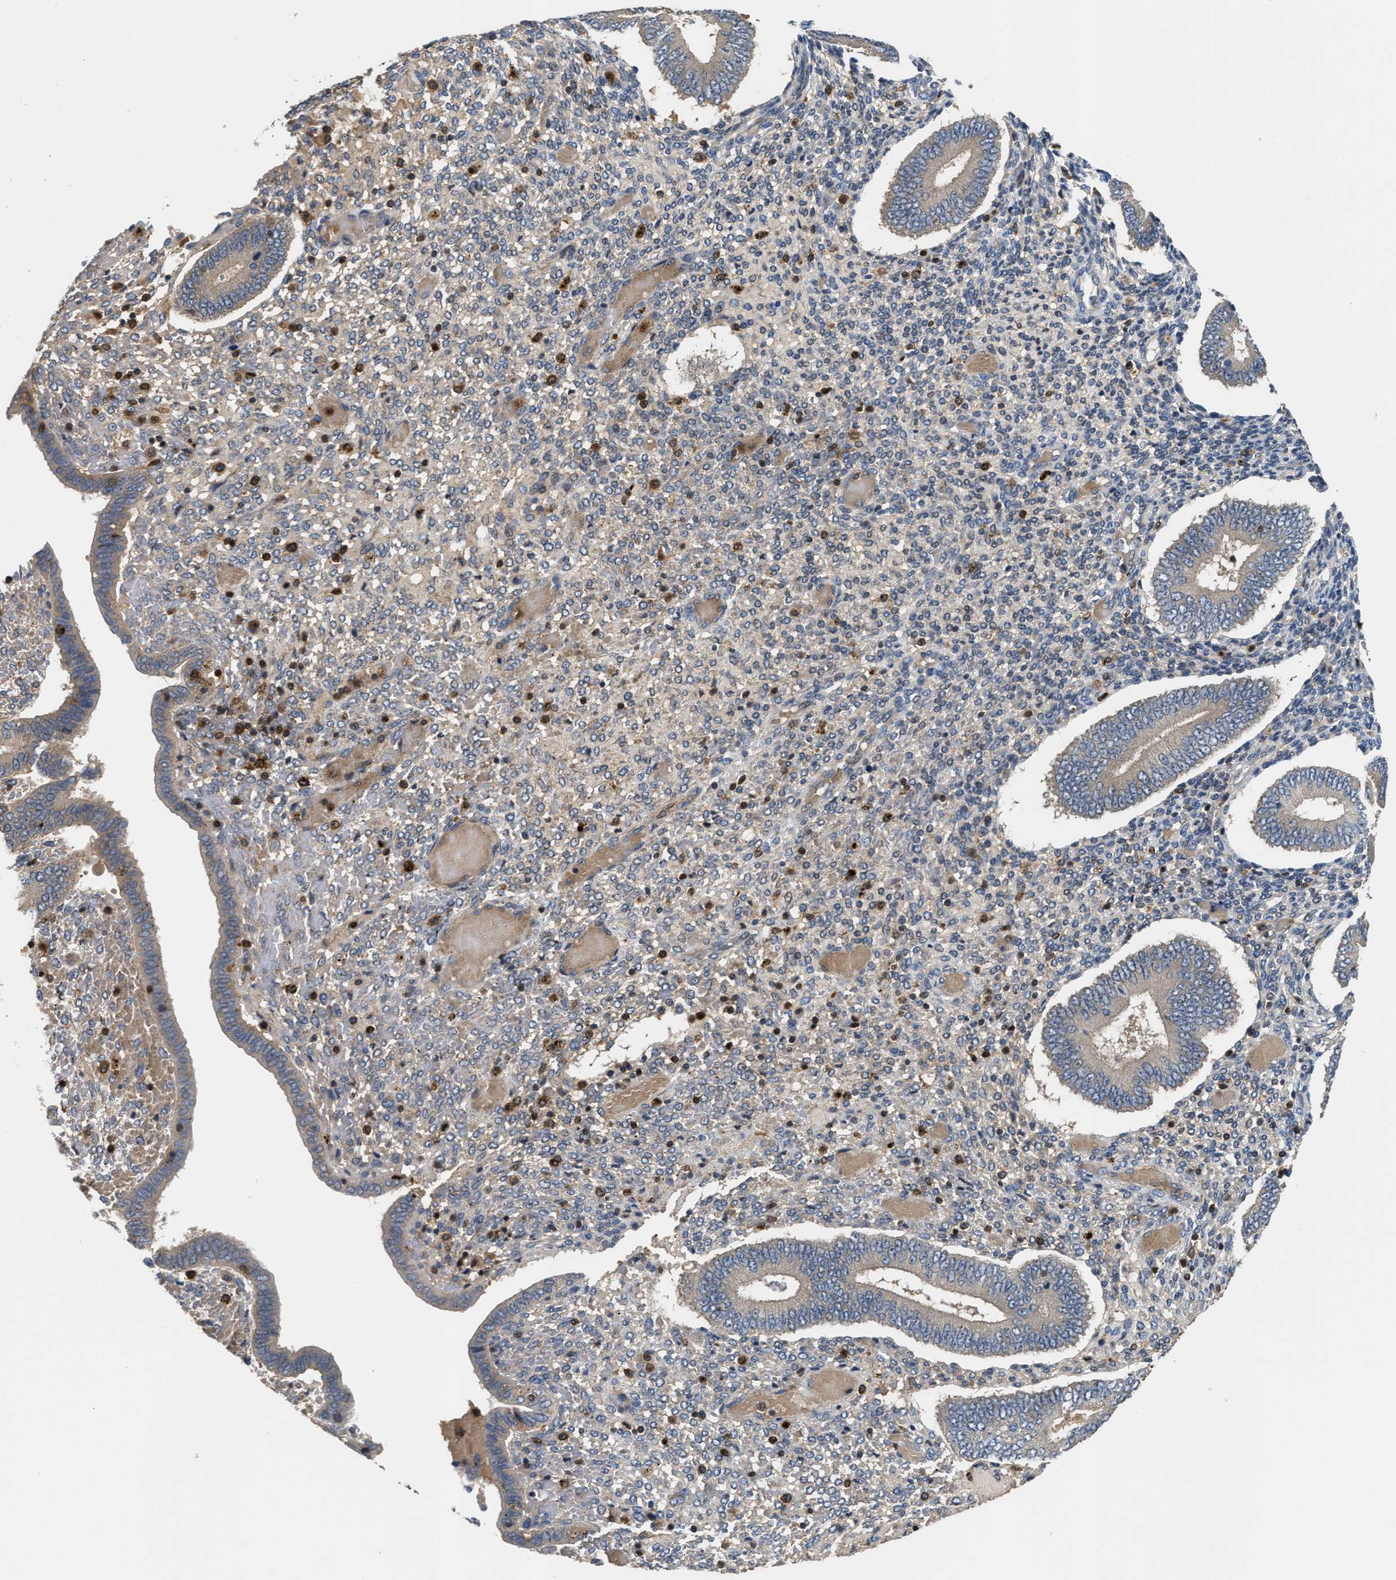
{"staining": {"intensity": "weak", "quantity": "<25%", "location": "cytoplasmic/membranous"}, "tissue": "endometrium", "cell_type": "Cells in endometrial stroma", "image_type": "normal", "snomed": [{"axis": "morphology", "description": "Normal tissue, NOS"}, {"axis": "topography", "description": "Endometrium"}], "caption": "Immunohistochemical staining of benign human endometrium reveals no significant expression in cells in endometrial stroma. (Immunohistochemistry, brightfield microscopy, high magnification).", "gene": "OSTF1", "patient": {"sex": "female", "age": 42}}